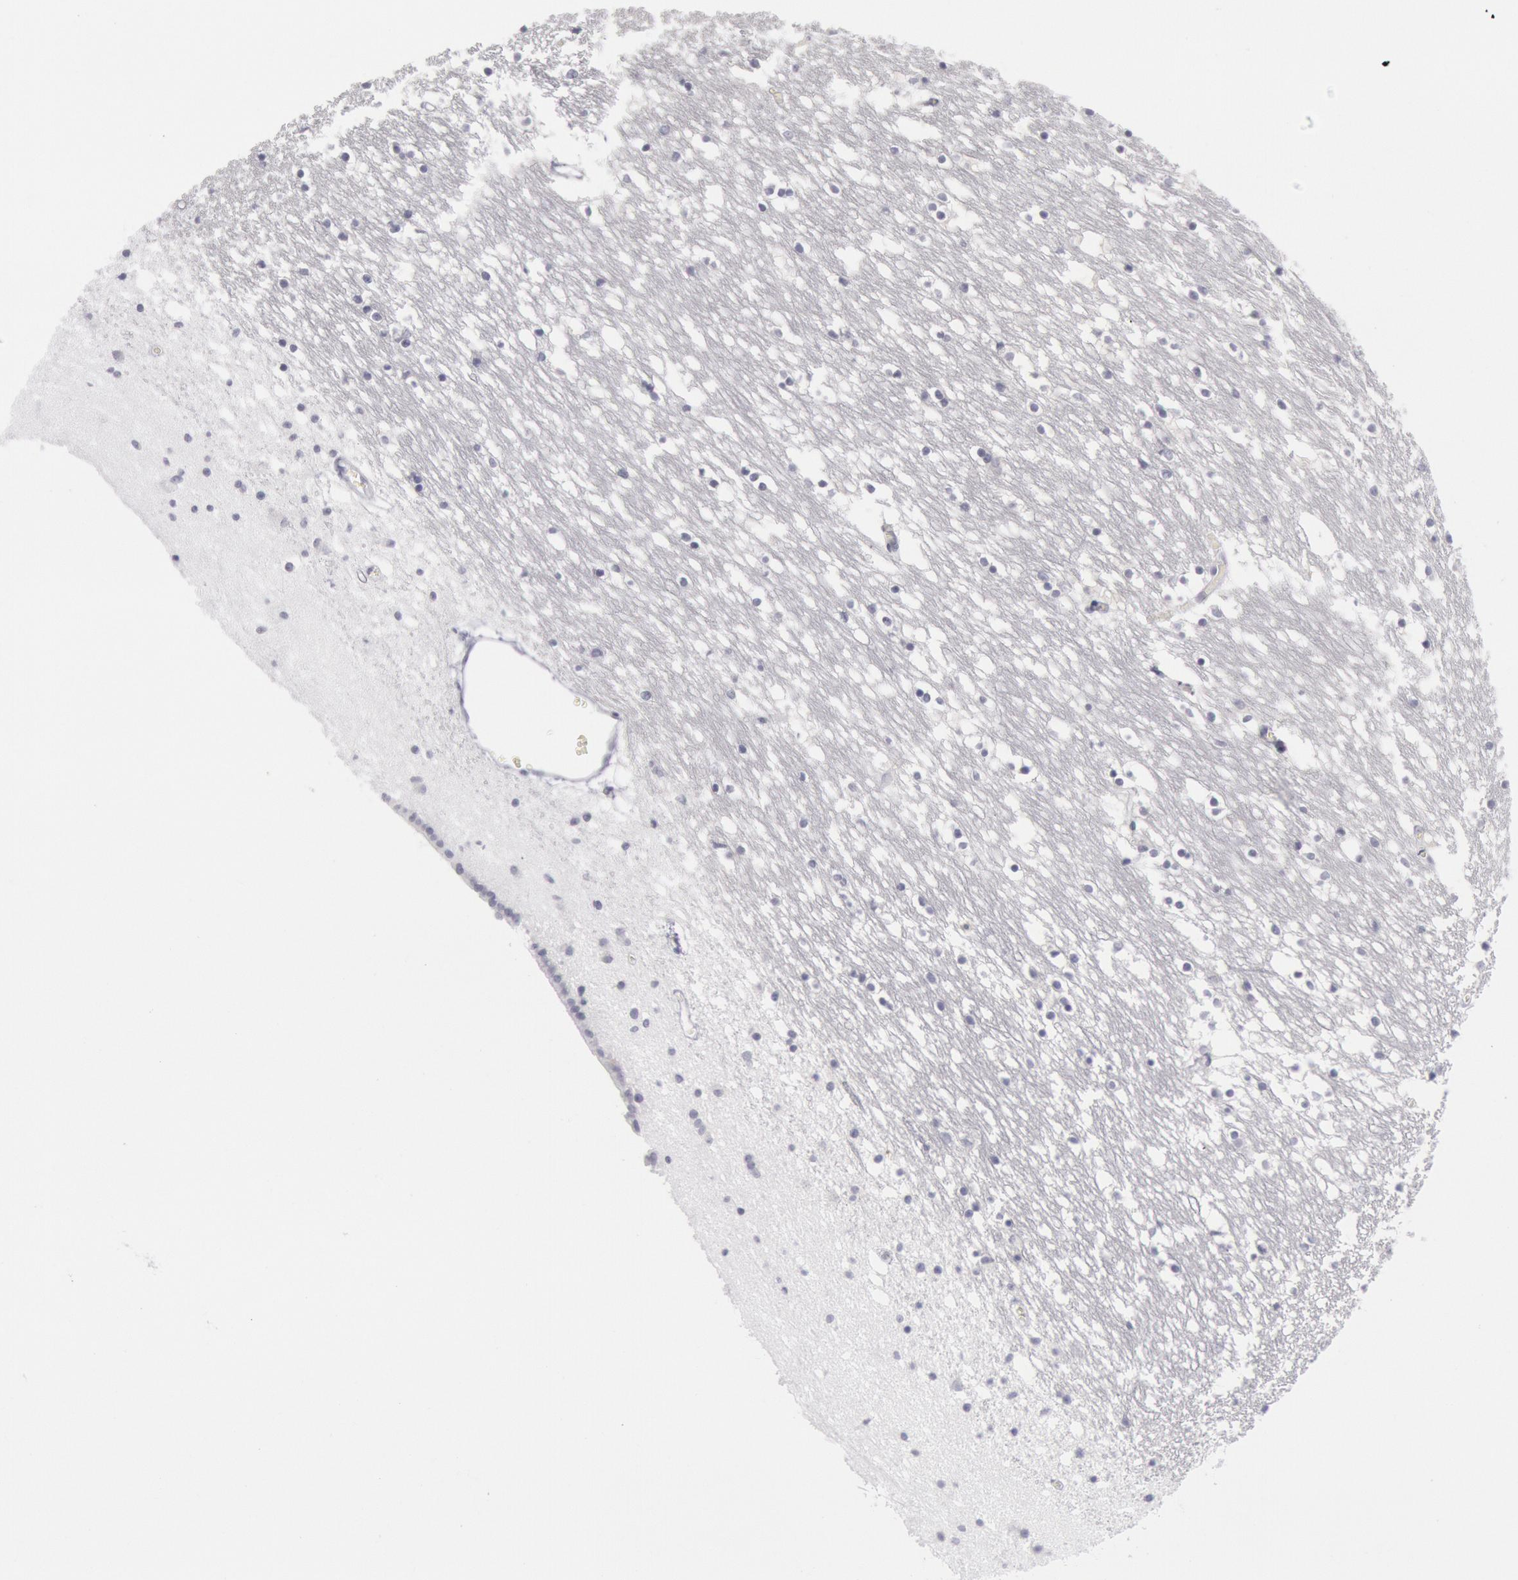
{"staining": {"intensity": "negative", "quantity": "none", "location": "none"}, "tissue": "caudate", "cell_type": "Glial cells", "image_type": "normal", "snomed": [{"axis": "morphology", "description": "Normal tissue, NOS"}, {"axis": "topography", "description": "Lateral ventricle wall"}], "caption": "IHC micrograph of benign caudate stained for a protein (brown), which reveals no positivity in glial cells.", "gene": "KRT16", "patient": {"sex": "male", "age": 45}}